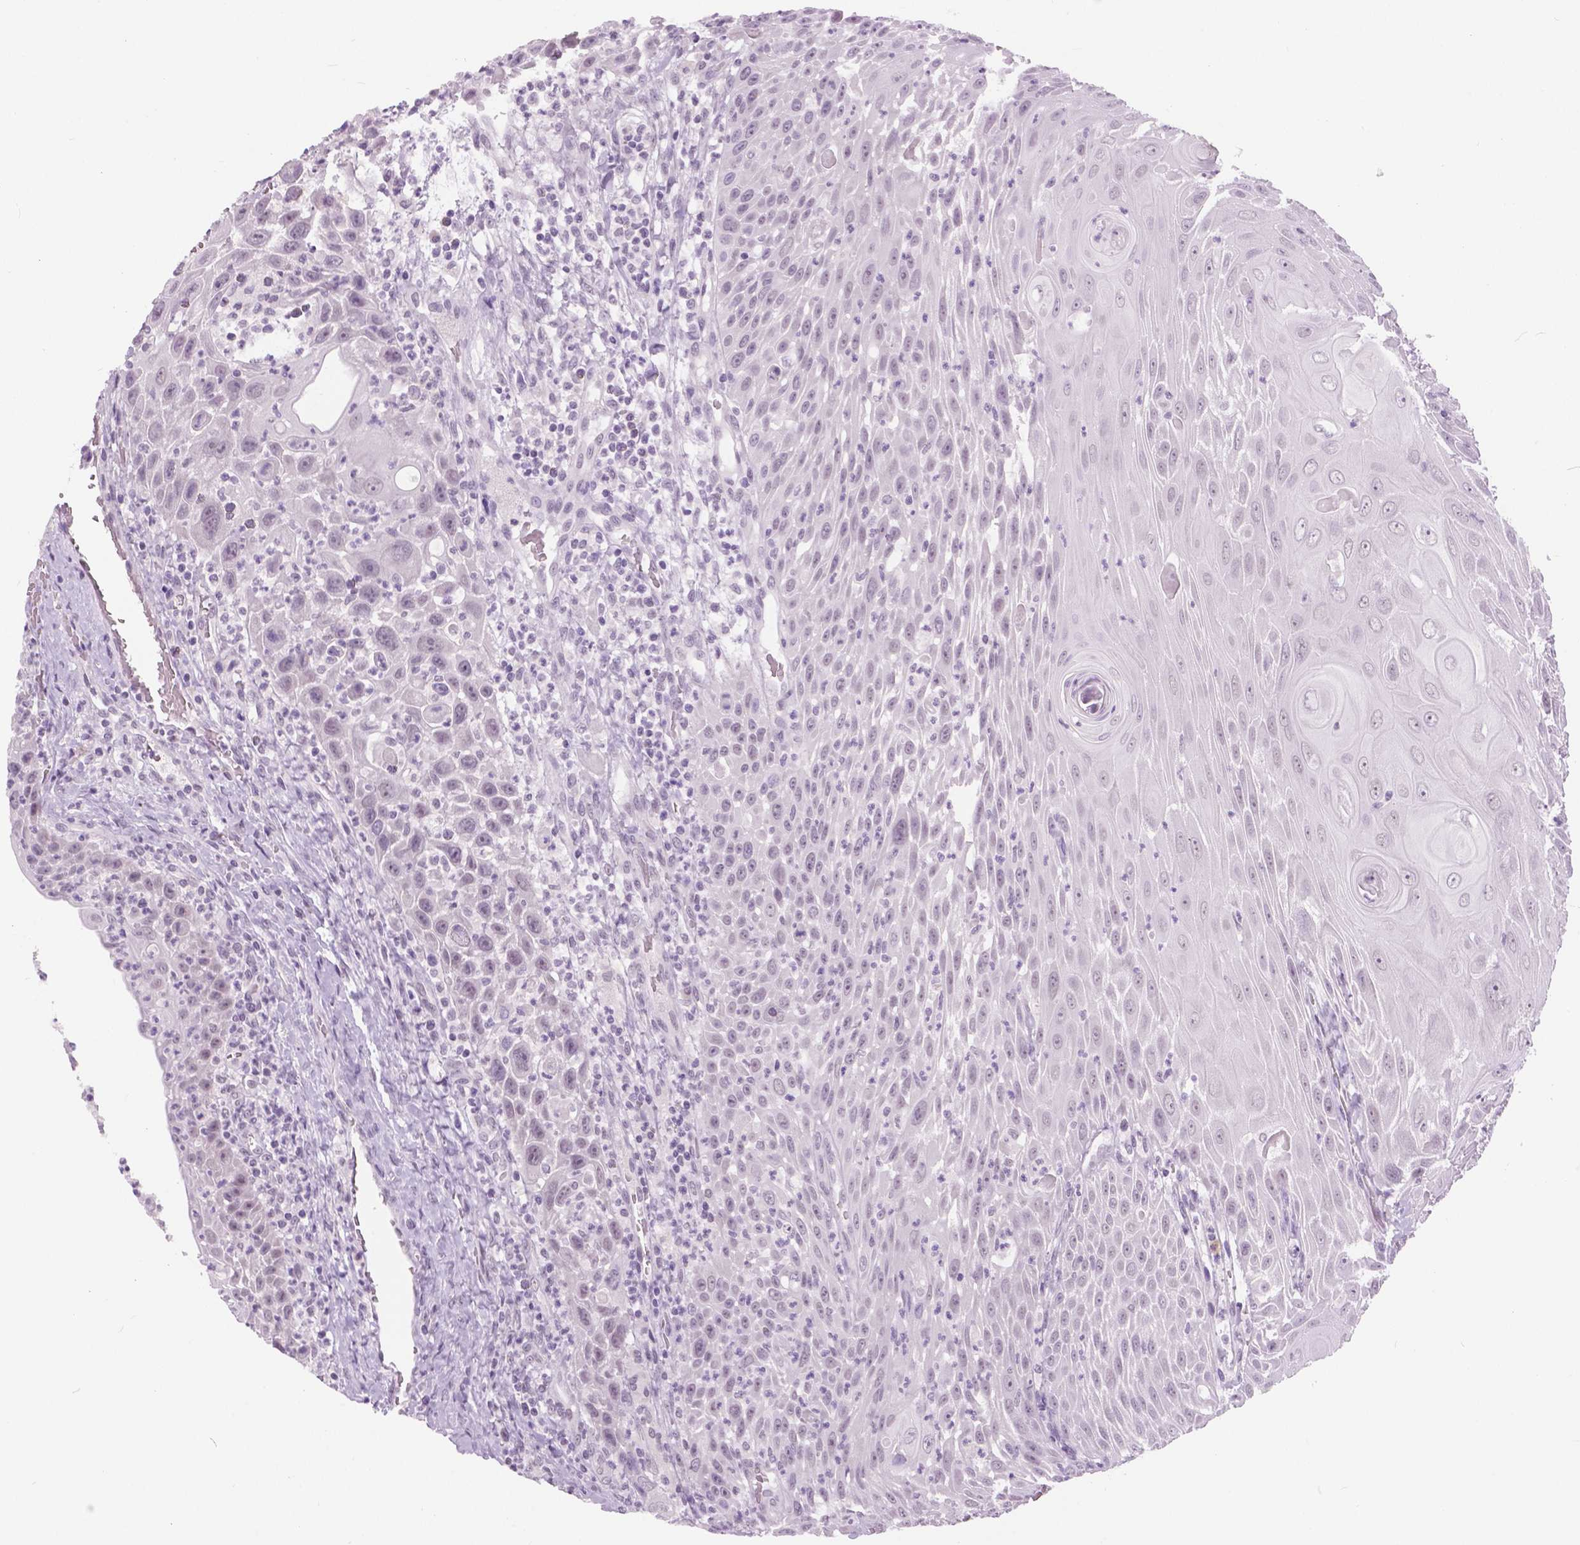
{"staining": {"intensity": "negative", "quantity": "none", "location": "none"}, "tissue": "head and neck cancer", "cell_type": "Tumor cells", "image_type": "cancer", "snomed": [{"axis": "morphology", "description": "Squamous cell carcinoma, NOS"}, {"axis": "topography", "description": "Head-Neck"}], "caption": "This is an immunohistochemistry (IHC) image of human head and neck cancer (squamous cell carcinoma). There is no expression in tumor cells.", "gene": "MYOM1", "patient": {"sex": "male", "age": 69}}